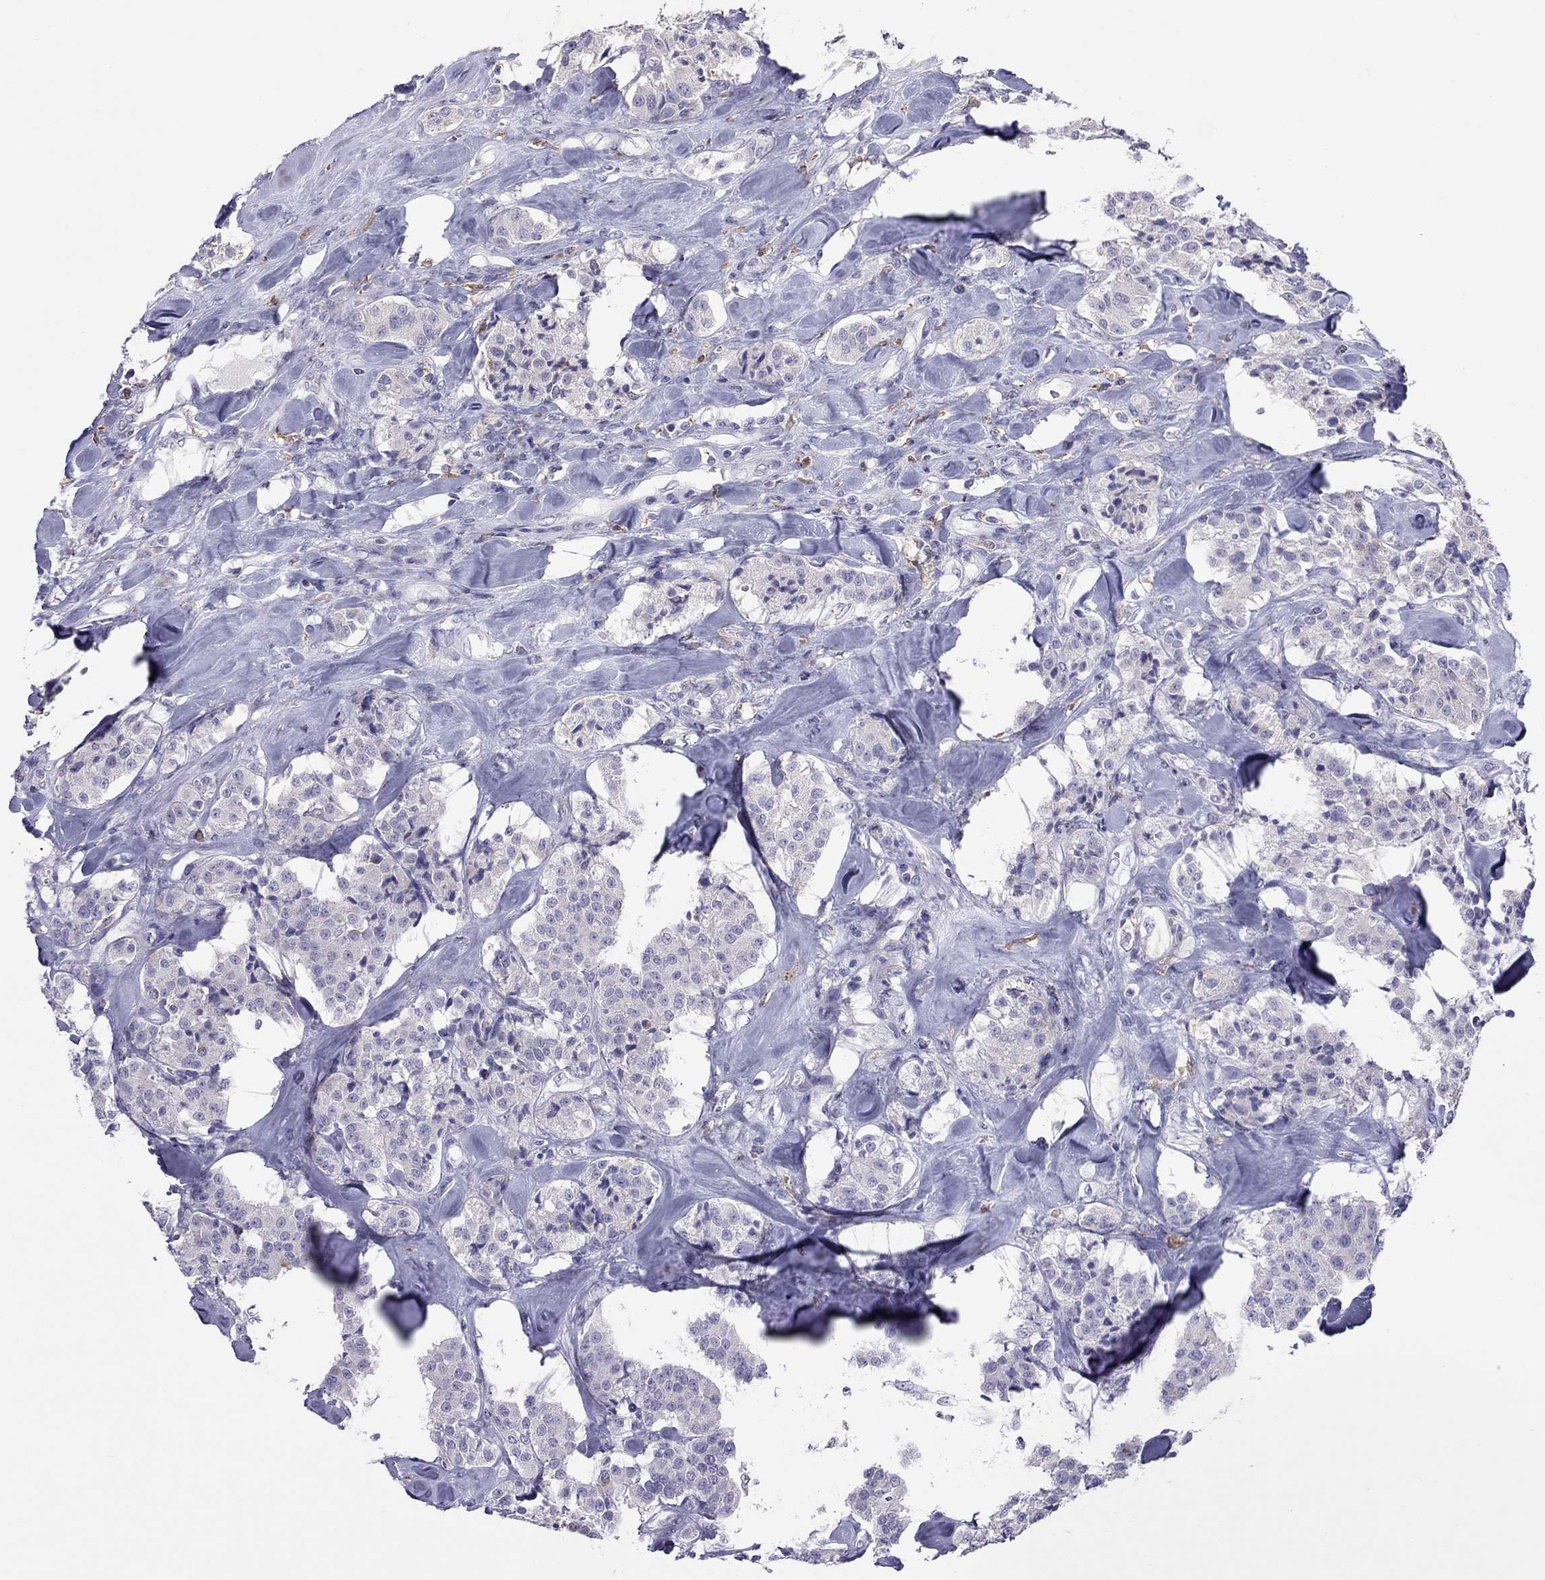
{"staining": {"intensity": "negative", "quantity": "none", "location": "none"}, "tissue": "carcinoid", "cell_type": "Tumor cells", "image_type": "cancer", "snomed": [{"axis": "morphology", "description": "Carcinoid, malignant, NOS"}, {"axis": "topography", "description": "Pancreas"}], "caption": "IHC of carcinoid (malignant) demonstrates no positivity in tumor cells.", "gene": "PPP1R3A", "patient": {"sex": "male", "age": 41}}